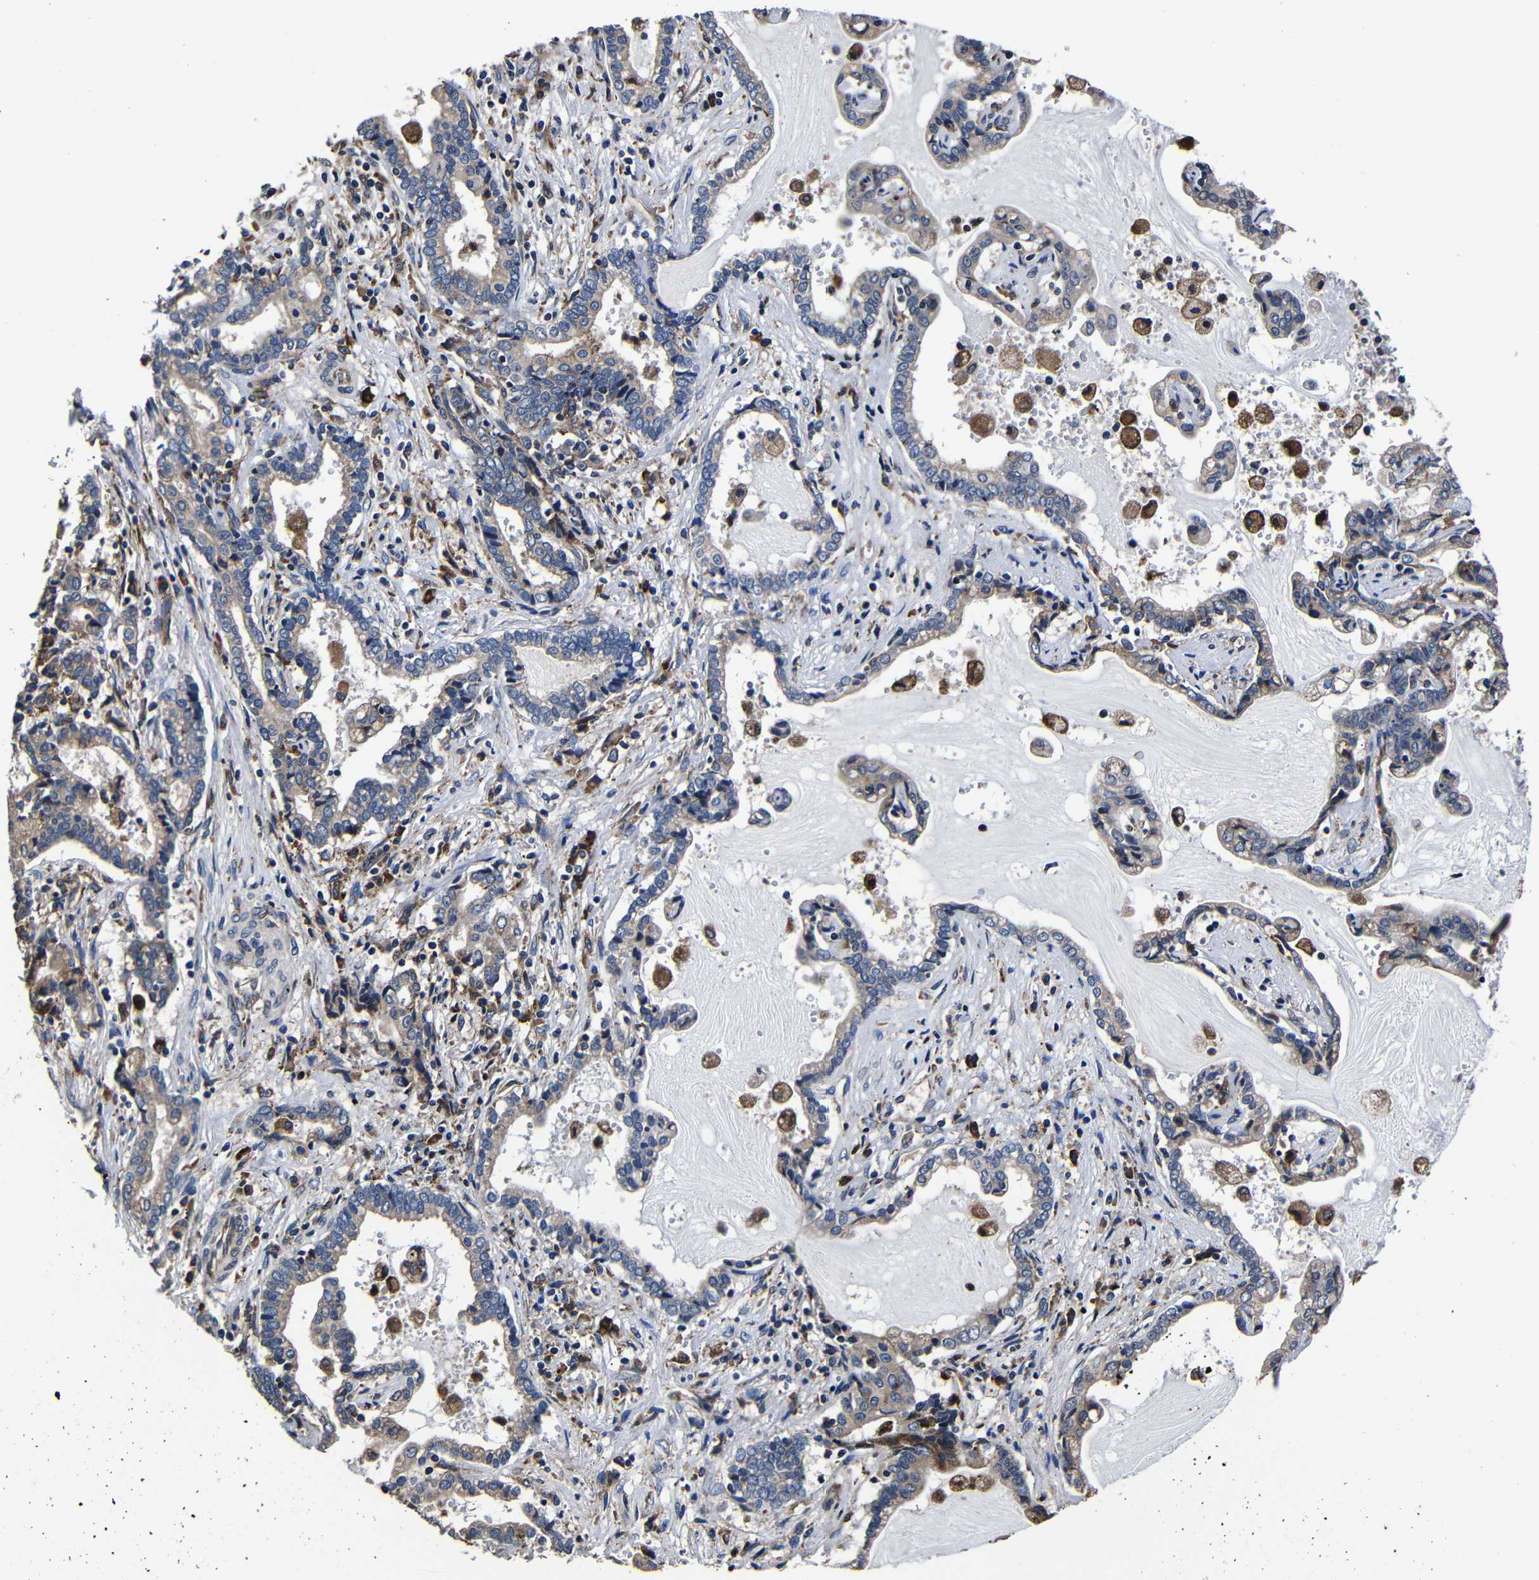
{"staining": {"intensity": "moderate", "quantity": "25%-75%", "location": "cytoplasmic/membranous"}, "tissue": "liver cancer", "cell_type": "Tumor cells", "image_type": "cancer", "snomed": [{"axis": "morphology", "description": "Cholangiocarcinoma"}, {"axis": "topography", "description": "Liver"}], "caption": "IHC image of human liver cancer (cholangiocarcinoma) stained for a protein (brown), which reveals medium levels of moderate cytoplasmic/membranous positivity in approximately 25%-75% of tumor cells.", "gene": "SCN9A", "patient": {"sex": "male", "age": 57}}